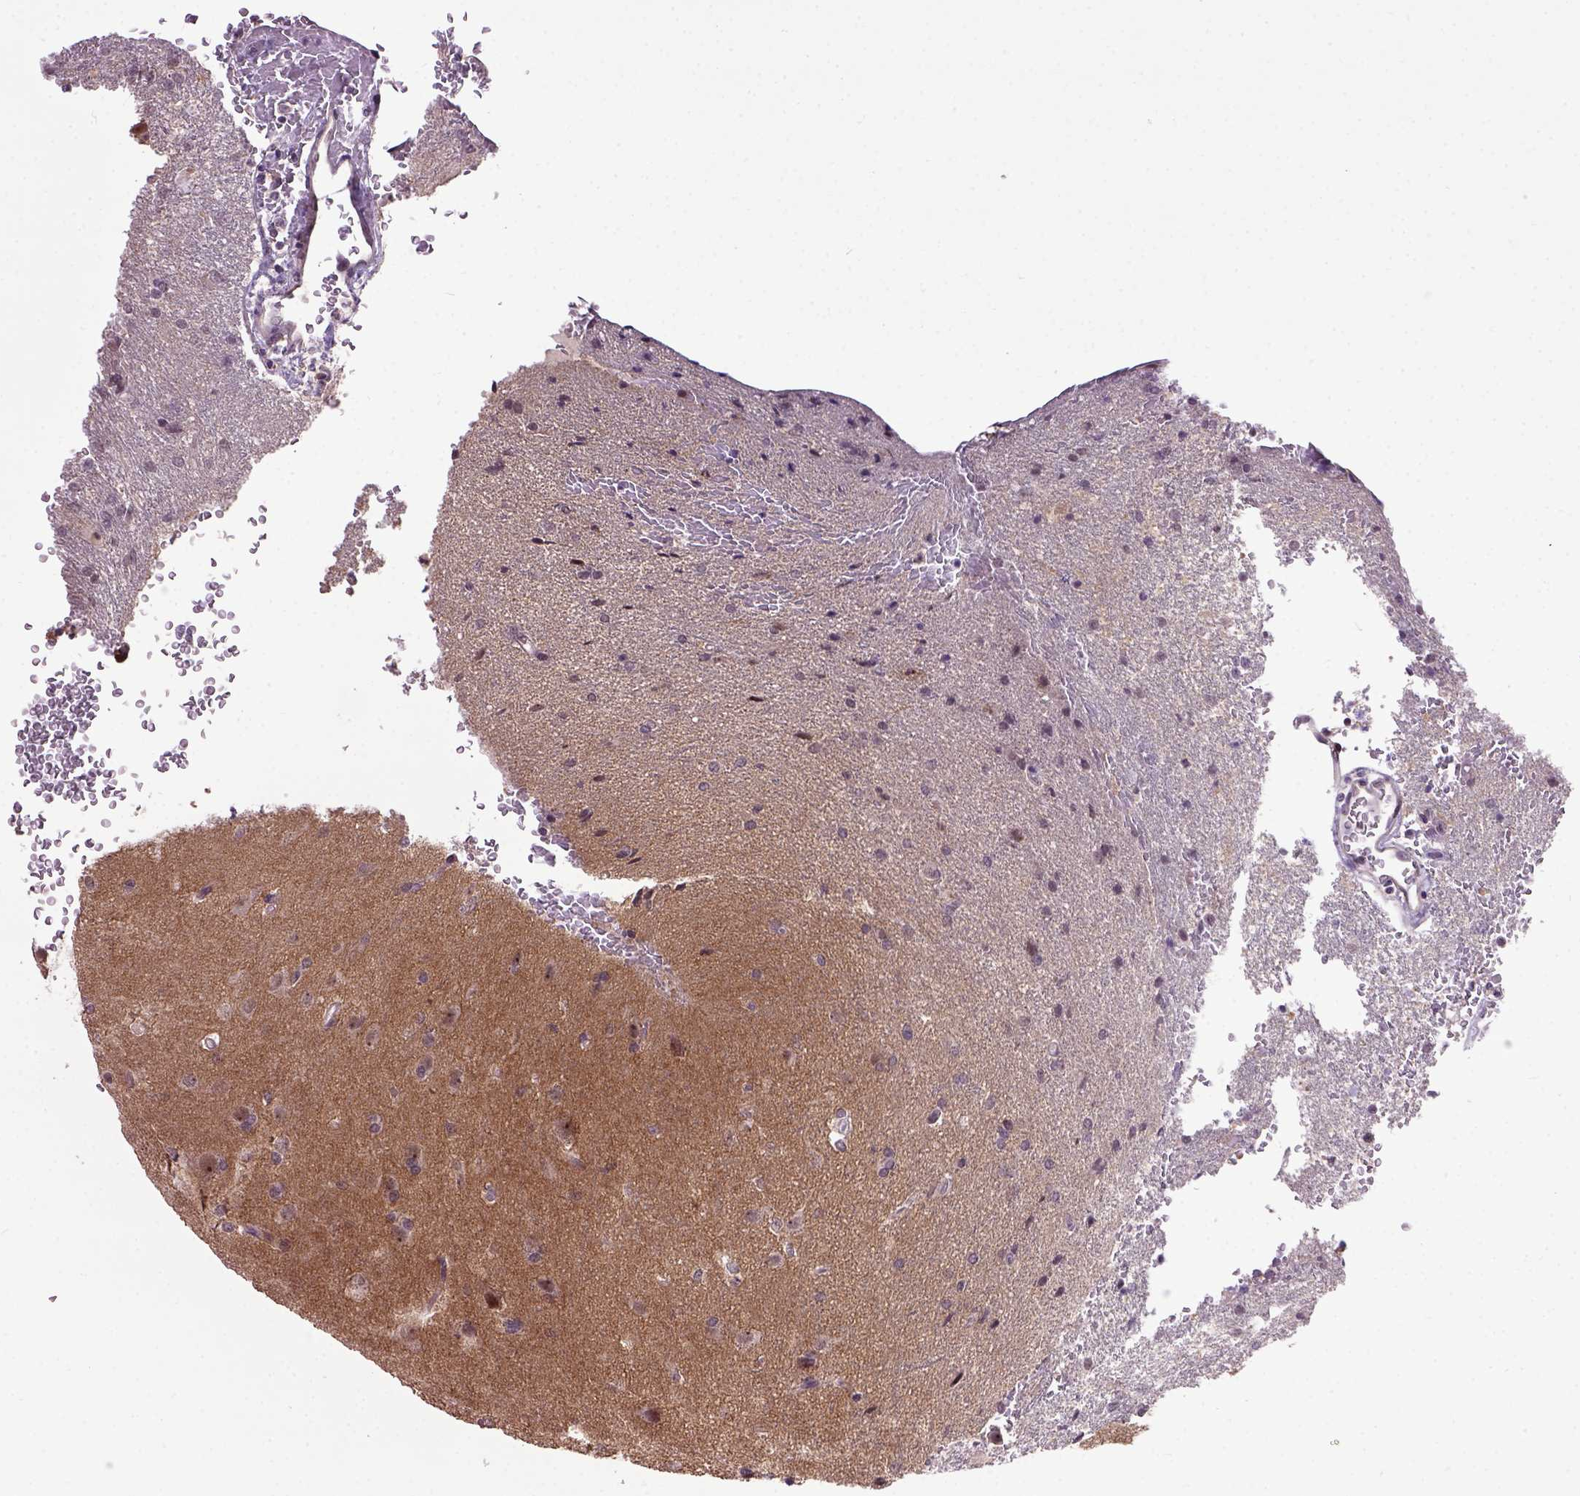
{"staining": {"intensity": "negative", "quantity": "none", "location": "none"}, "tissue": "glioma", "cell_type": "Tumor cells", "image_type": "cancer", "snomed": [{"axis": "morphology", "description": "Glioma, malignant, High grade"}, {"axis": "topography", "description": "Brain"}], "caption": "Photomicrograph shows no significant protein positivity in tumor cells of malignant glioma (high-grade). (DAB immunohistochemistry with hematoxylin counter stain).", "gene": "RAB43", "patient": {"sex": "male", "age": 68}}